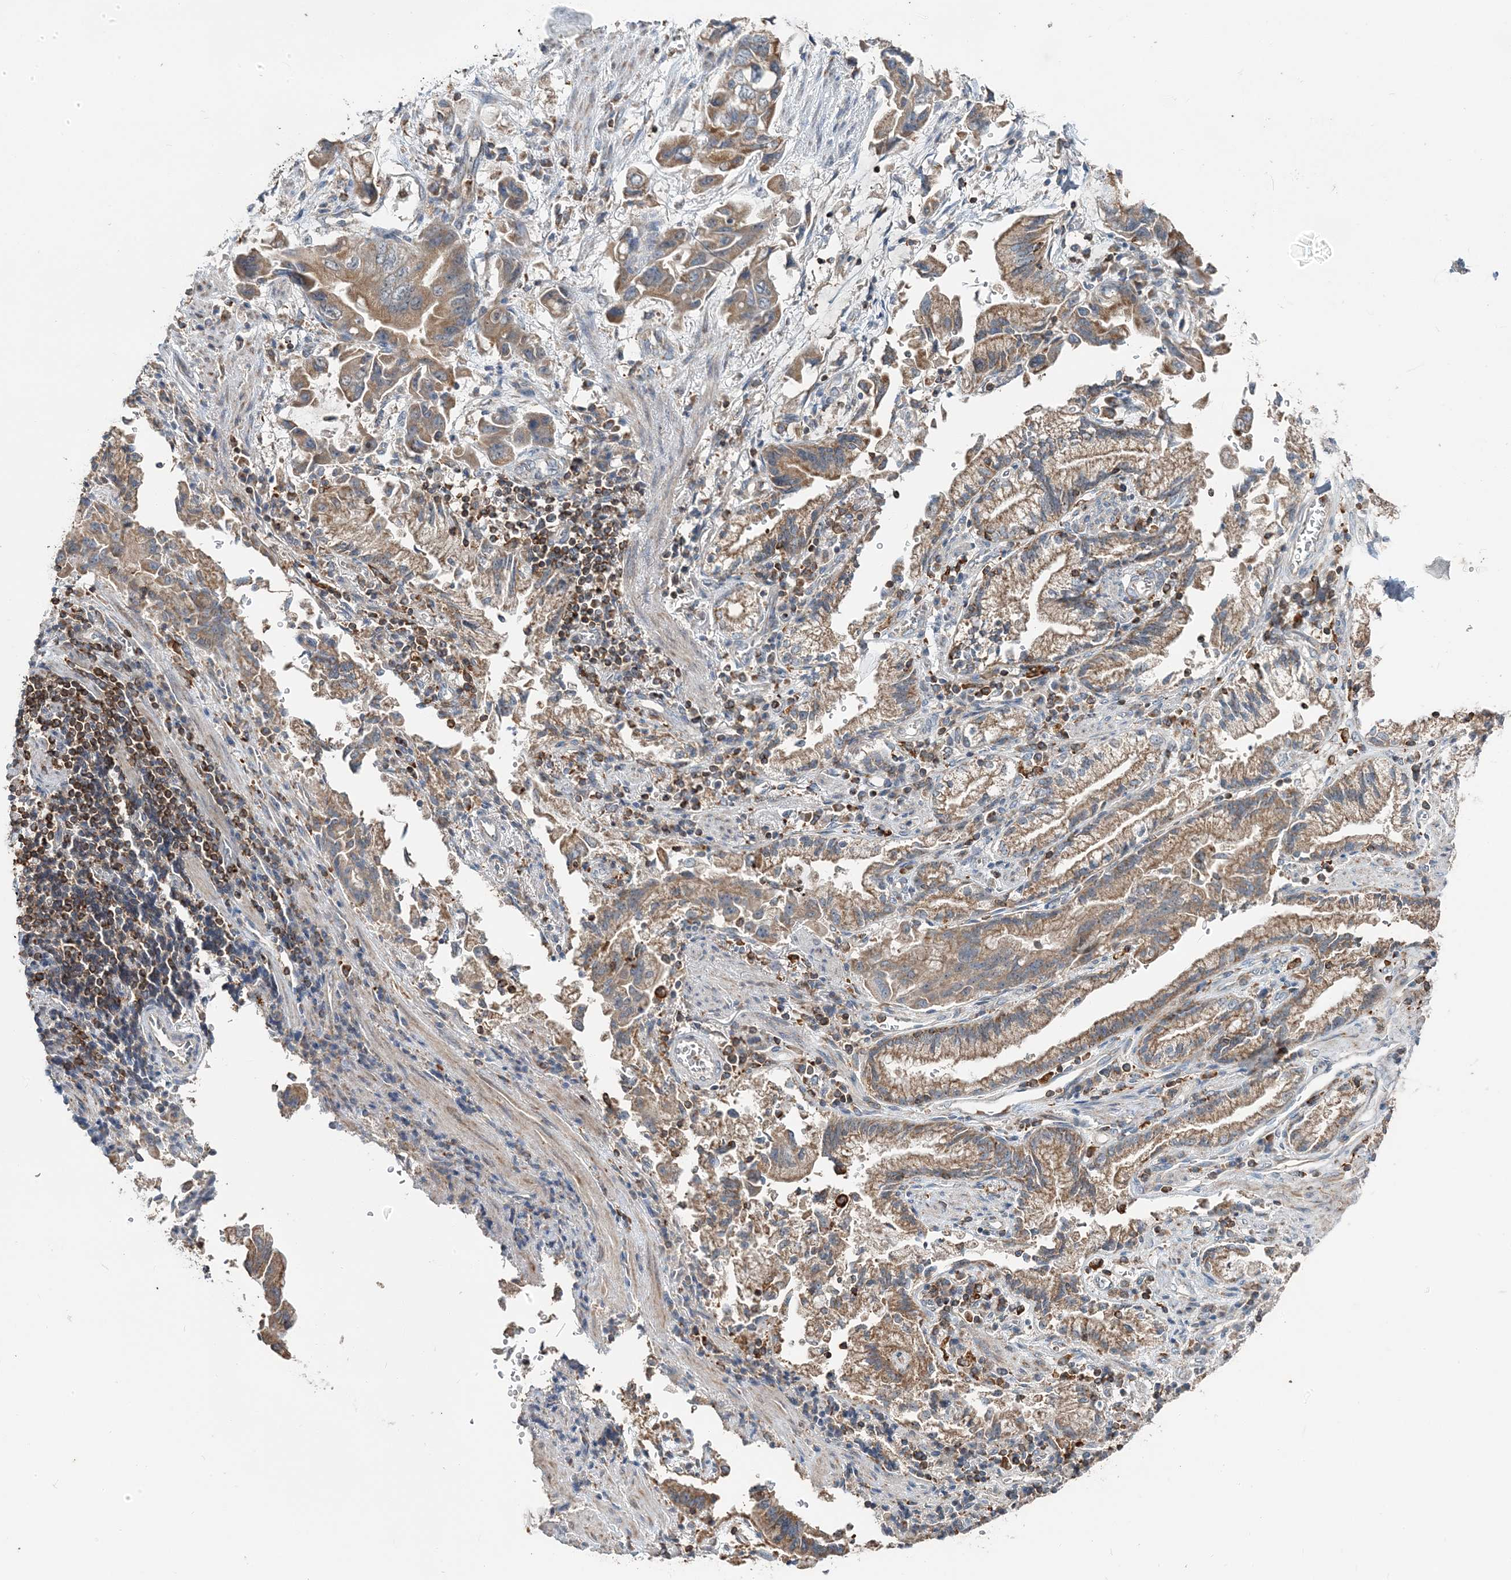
{"staining": {"intensity": "moderate", "quantity": ">75%", "location": "cytoplasmic/membranous"}, "tissue": "stomach cancer", "cell_type": "Tumor cells", "image_type": "cancer", "snomed": [{"axis": "morphology", "description": "Adenocarcinoma, NOS"}, {"axis": "topography", "description": "Stomach"}], "caption": "Tumor cells reveal medium levels of moderate cytoplasmic/membranous positivity in about >75% of cells in human stomach cancer.", "gene": "TMLHE", "patient": {"sex": "male", "age": 62}}